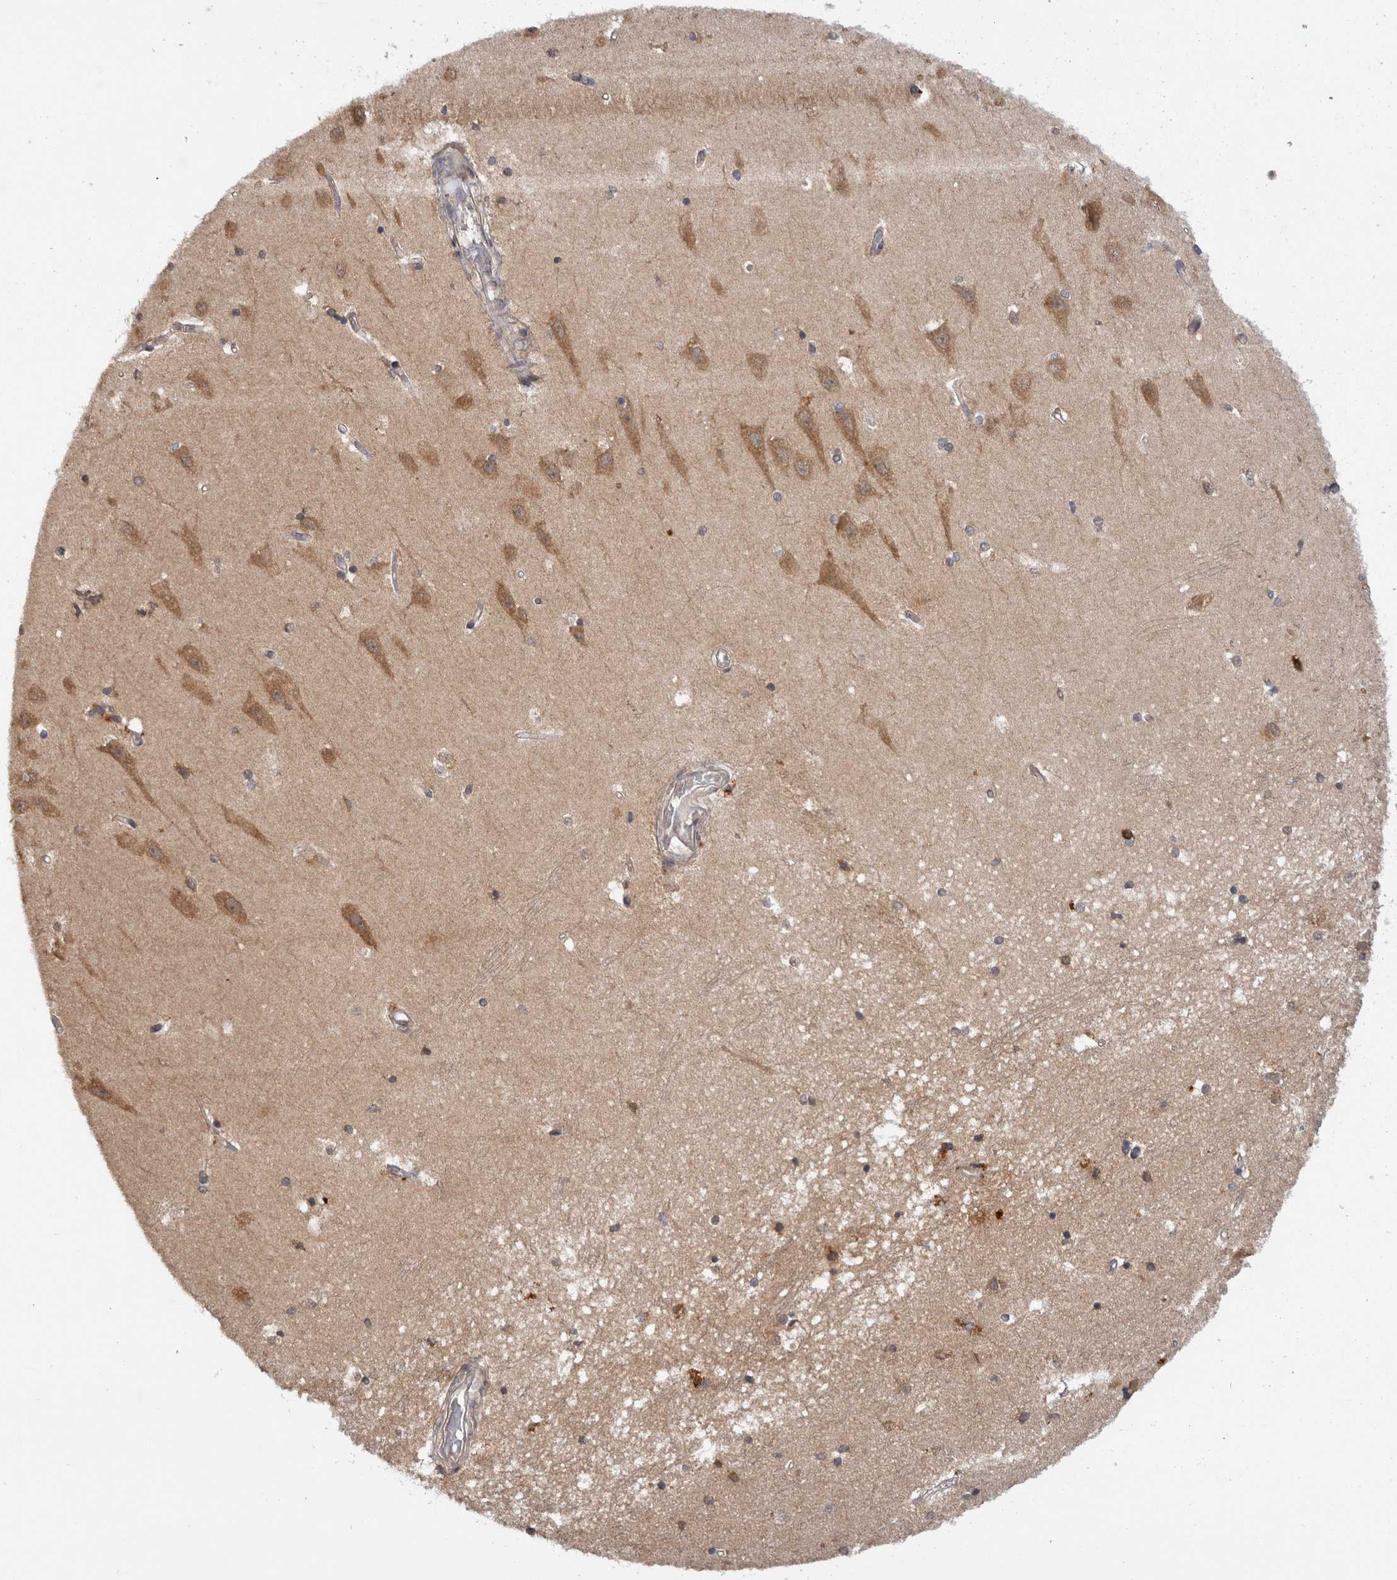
{"staining": {"intensity": "moderate", "quantity": "<25%", "location": "cytoplasmic/membranous"}, "tissue": "hippocampus", "cell_type": "Glial cells", "image_type": "normal", "snomed": [{"axis": "morphology", "description": "Normal tissue, NOS"}, {"axis": "topography", "description": "Hippocampus"}], "caption": "Hippocampus was stained to show a protein in brown. There is low levels of moderate cytoplasmic/membranous staining in approximately <25% of glial cells. (DAB IHC with brightfield microscopy, high magnification).", "gene": "HMOX2", "patient": {"sex": "male", "age": 45}}